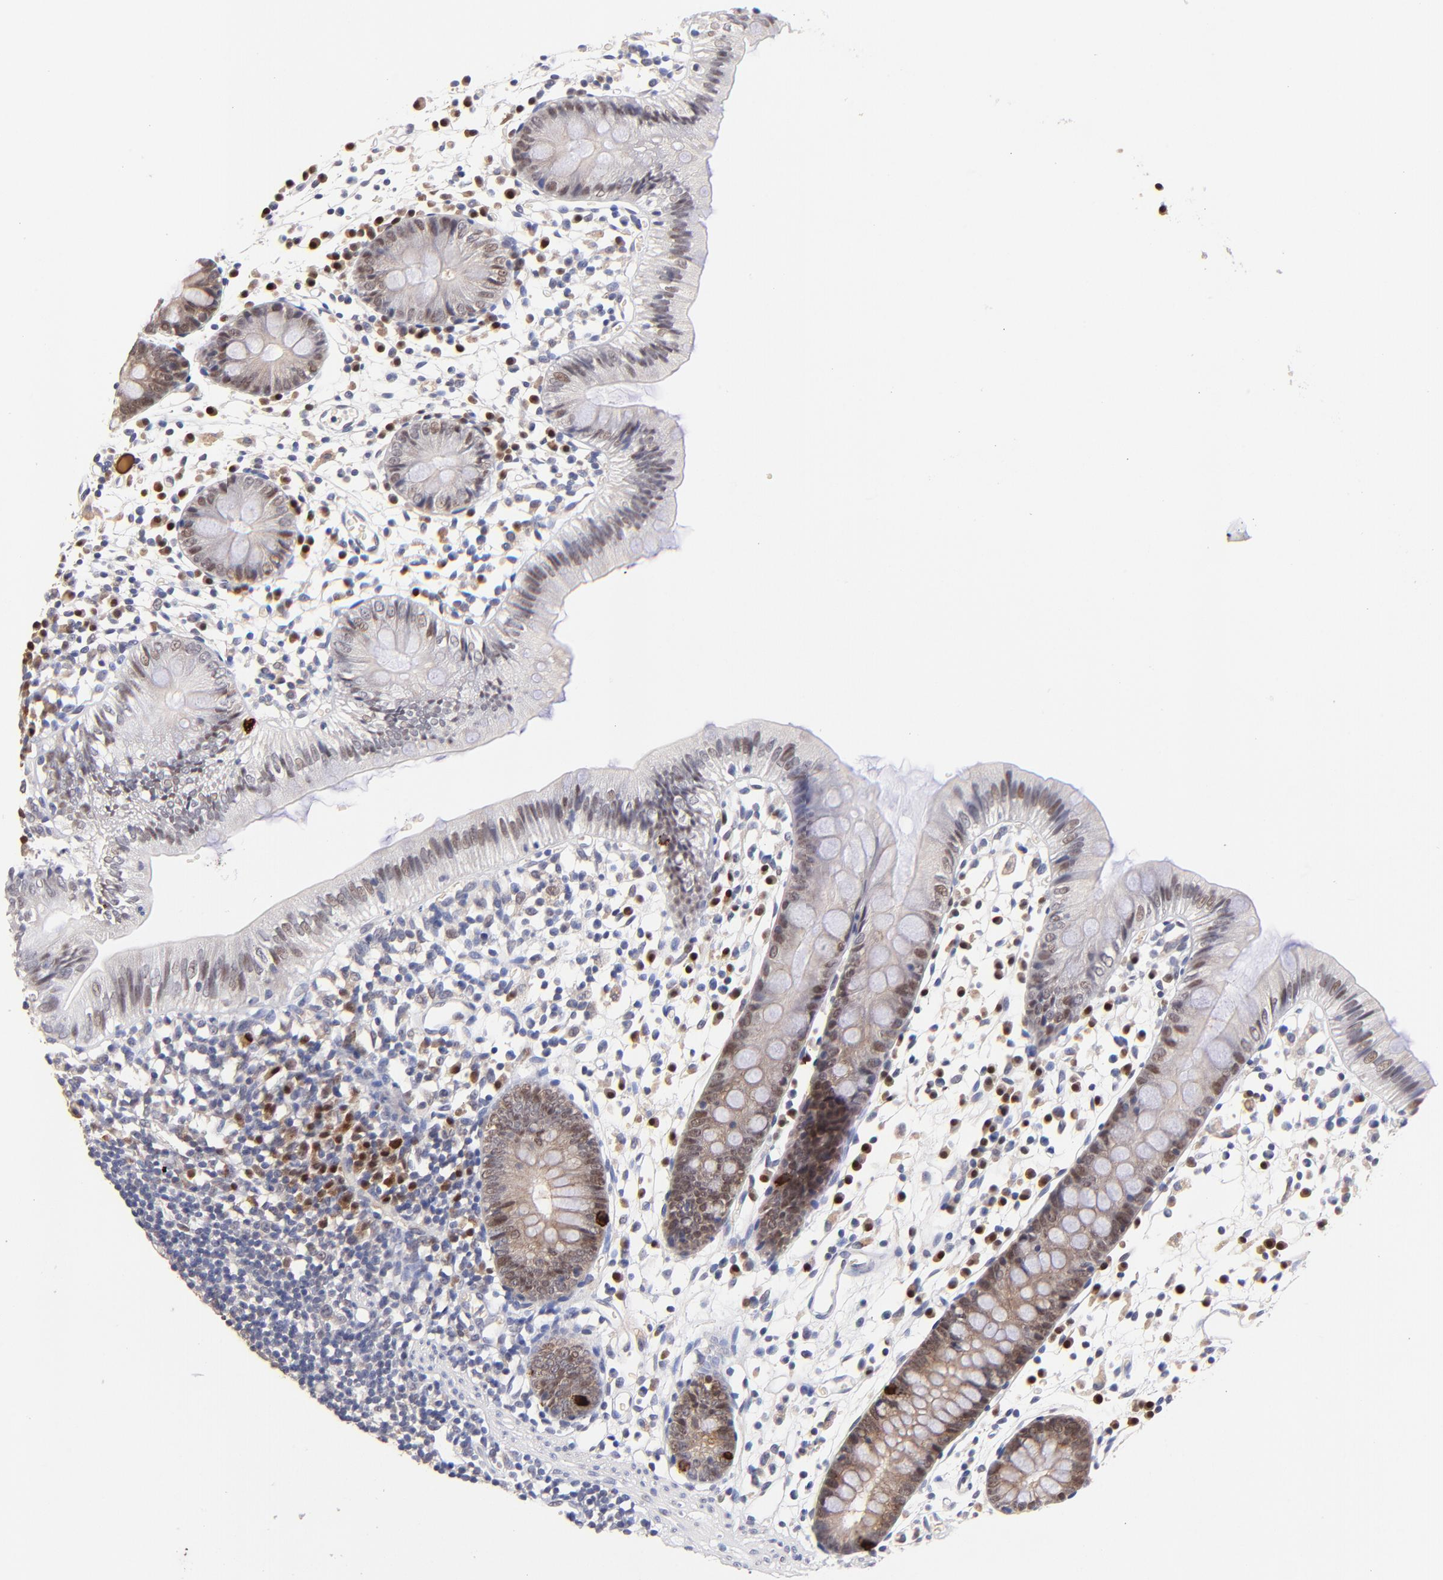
{"staining": {"intensity": "negative", "quantity": "none", "location": "none"}, "tissue": "colon", "cell_type": "Endothelial cells", "image_type": "normal", "snomed": [{"axis": "morphology", "description": "Normal tissue, NOS"}, {"axis": "topography", "description": "Colon"}], "caption": "Normal colon was stained to show a protein in brown. There is no significant positivity in endothelial cells.", "gene": "ZNF155", "patient": {"sex": "male", "age": 14}}